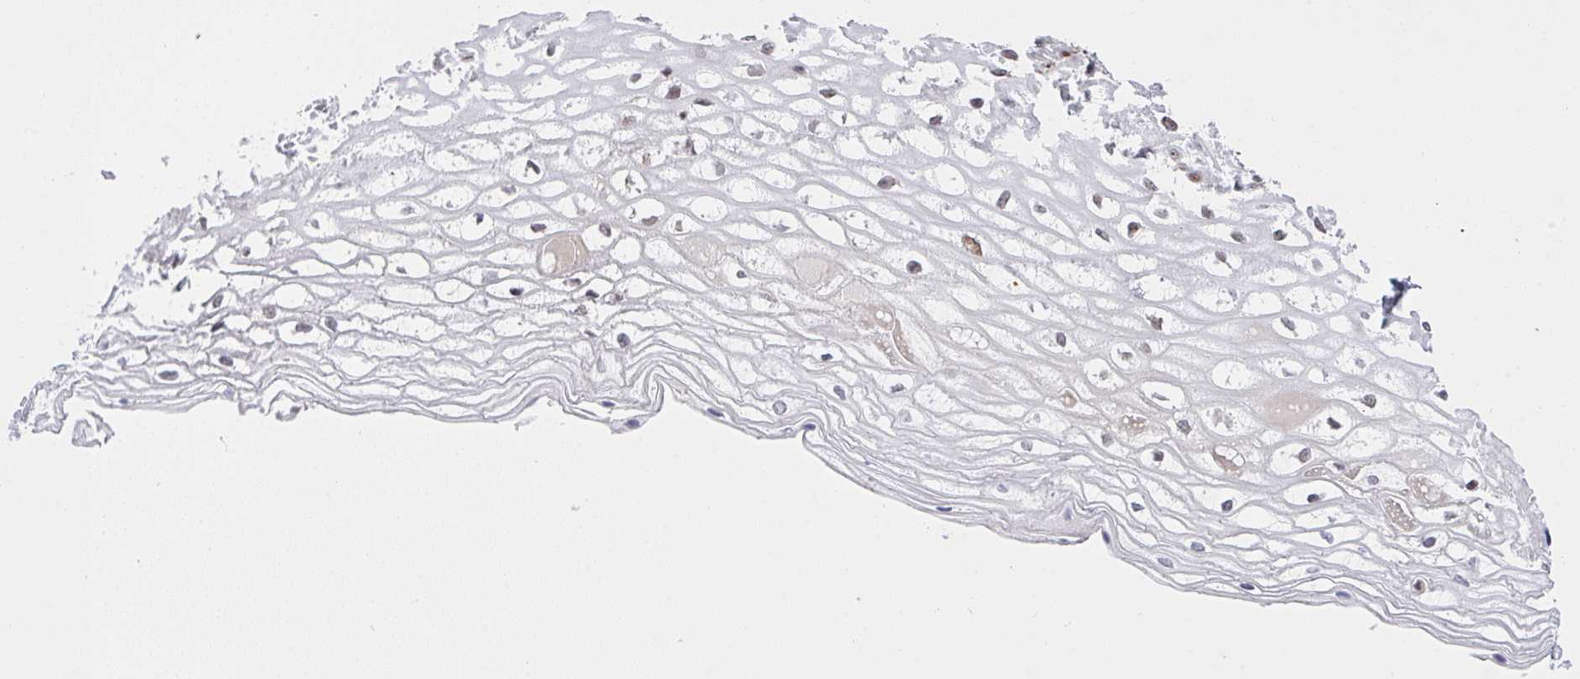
{"staining": {"intensity": "weak", "quantity": "<25%", "location": "cytoplasmic/membranous,nuclear"}, "tissue": "cervix", "cell_type": "Glandular cells", "image_type": "normal", "snomed": [{"axis": "morphology", "description": "Normal tissue, NOS"}, {"axis": "topography", "description": "Cervix"}], "caption": "Glandular cells show no significant protein positivity in unremarkable cervix. Brightfield microscopy of immunohistochemistry stained with DAB (brown) and hematoxylin (blue), captured at high magnification.", "gene": "RFC4", "patient": {"sex": "female", "age": 36}}